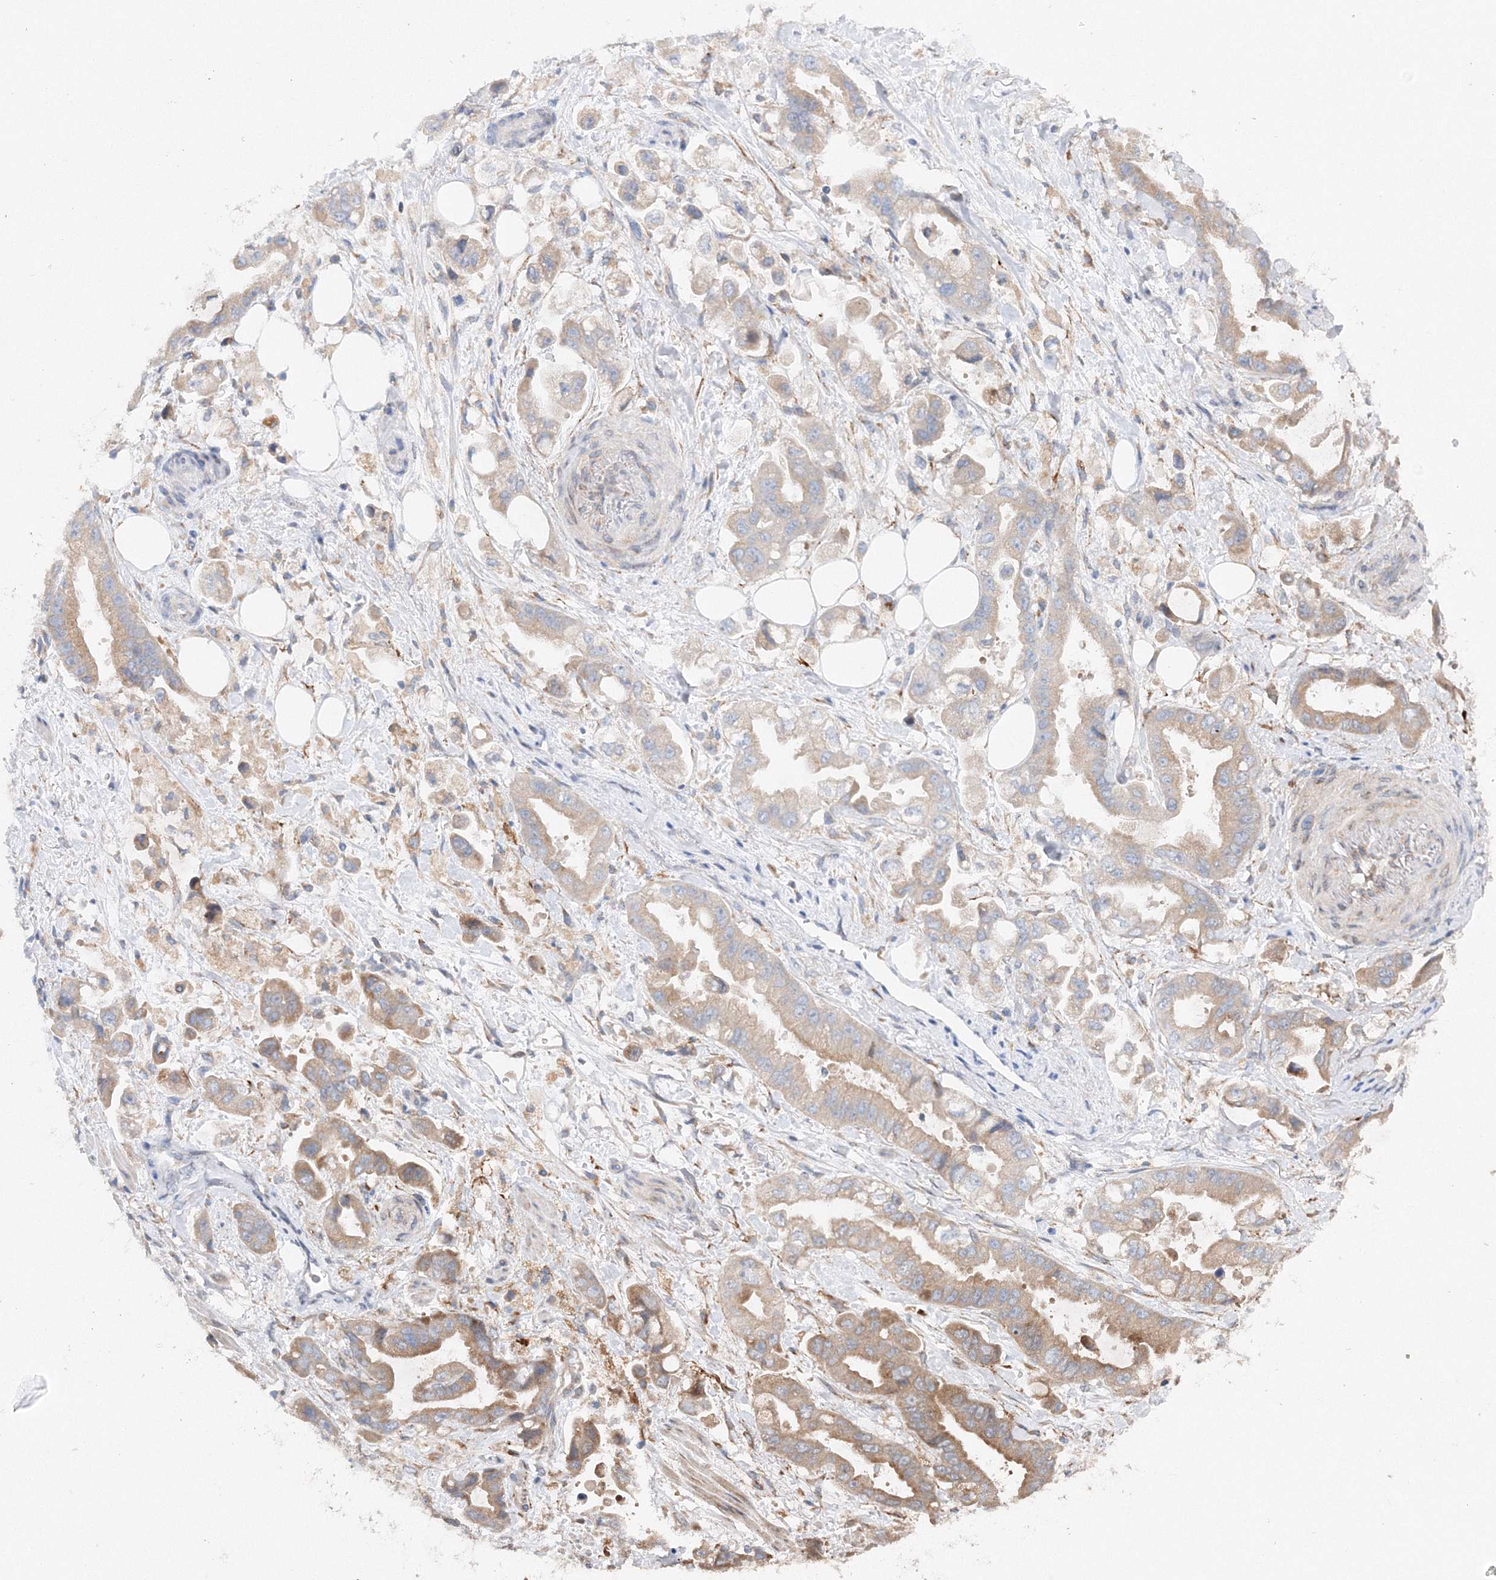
{"staining": {"intensity": "weak", "quantity": "25%-75%", "location": "cytoplasmic/membranous"}, "tissue": "stomach cancer", "cell_type": "Tumor cells", "image_type": "cancer", "snomed": [{"axis": "morphology", "description": "Adenocarcinoma, NOS"}, {"axis": "topography", "description": "Stomach"}], "caption": "Immunohistochemistry (IHC) photomicrograph of neoplastic tissue: human adenocarcinoma (stomach) stained using immunohistochemistry (IHC) demonstrates low levels of weak protein expression localized specifically in the cytoplasmic/membranous of tumor cells, appearing as a cytoplasmic/membranous brown color.", "gene": "SLC36A1", "patient": {"sex": "male", "age": 62}}